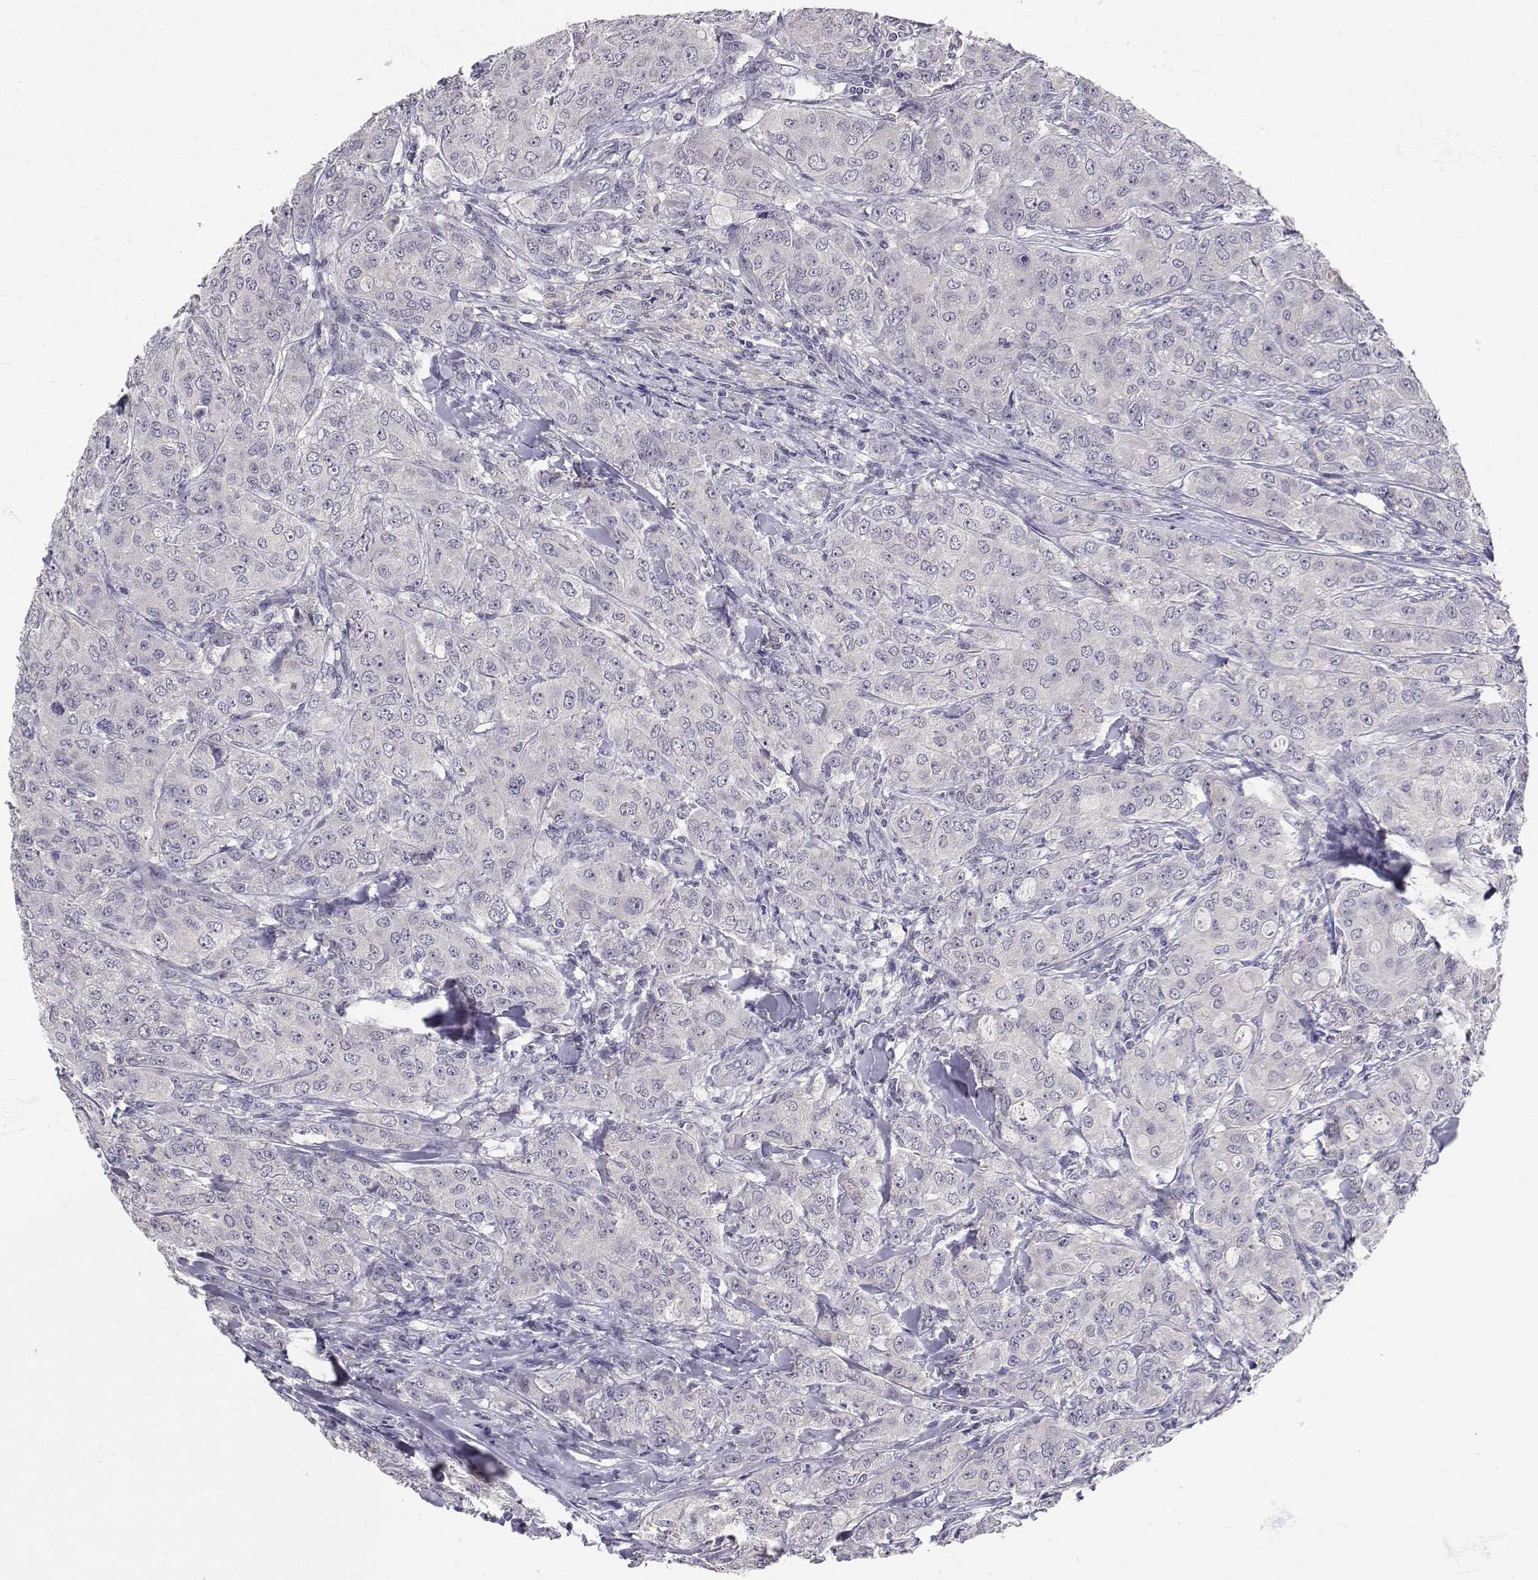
{"staining": {"intensity": "negative", "quantity": "none", "location": "none"}, "tissue": "breast cancer", "cell_type": "Tumor cells", "image_type": "cancer", "snomed": [{"axis": "morphology", "description": "Duct carcinoma"}, {"axis": "topography", "description": "Breast"}], "caption": "Image shows no significant protein expression in tumor cells of breast cancer.", "gene": "SLC6A3", "patient": {"sex": "female", "age": 43}}